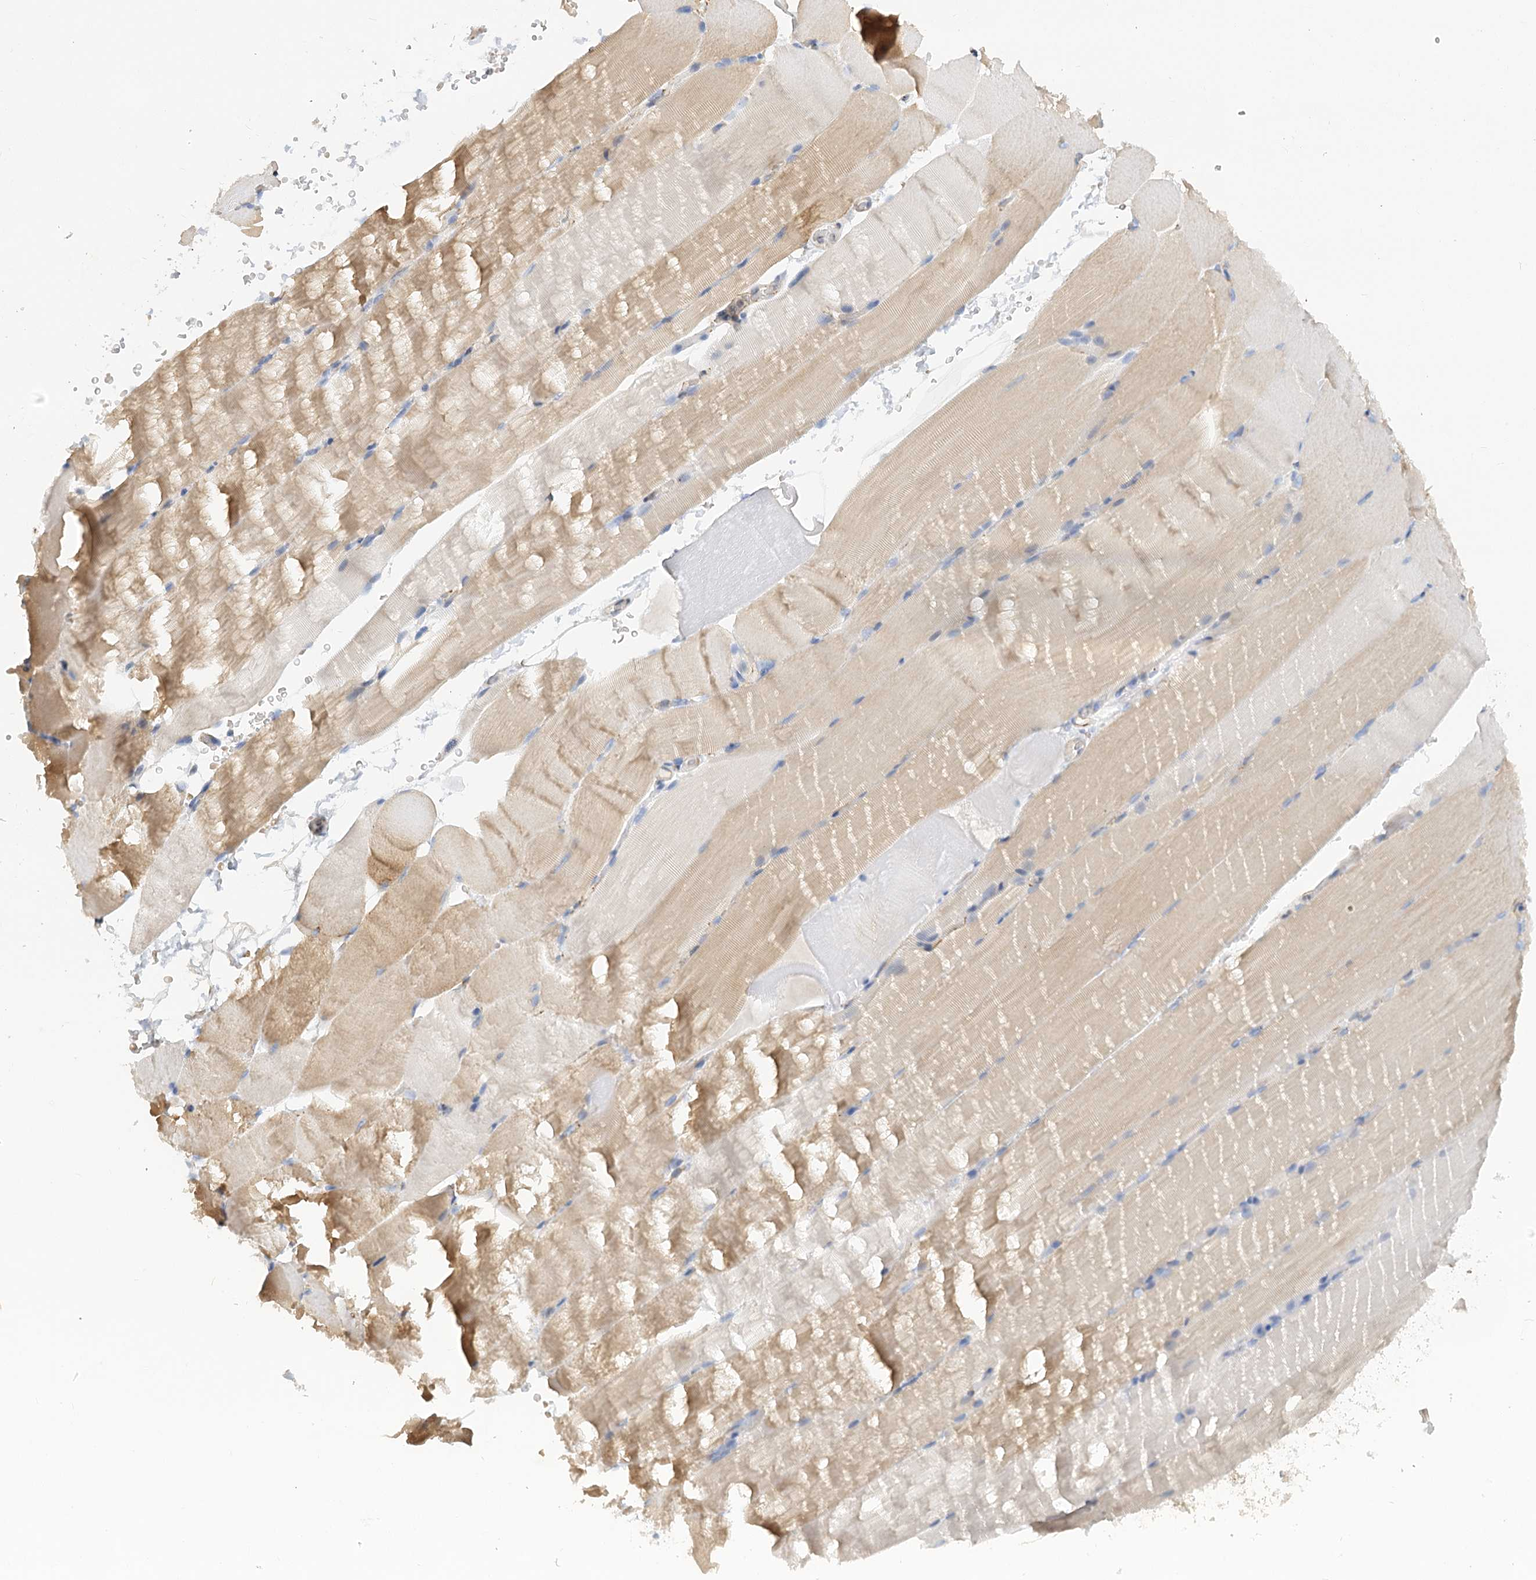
{"staining": {"intensity": "weak", "quantity": ">75%", "location": "cytoplasmic/membranous"}, "tissue": "skeletal muscle", "cell_type": "Myocytes", "image_type": "normal", "snomed": [{"axis": "morphology", "description": "Normal tissue, NOS"}, {"axis": "topography", "description": "Skeletal muscle"}, {"axis": "topography", "description": "Parathyroid gland"}], "caption": "The immunohistochemical stain highlights weak cytoplasmic/membranous staining in myocytes of normal skeletal muscle. The staining is performed using DAB (3,3'-diaminobenzidine) brown chromogen to label protein expression. The nuclei are counter-stained blue using hematoxylin.", "gene": "NELL2", "patient": {"sex": "female", "age": 37}}